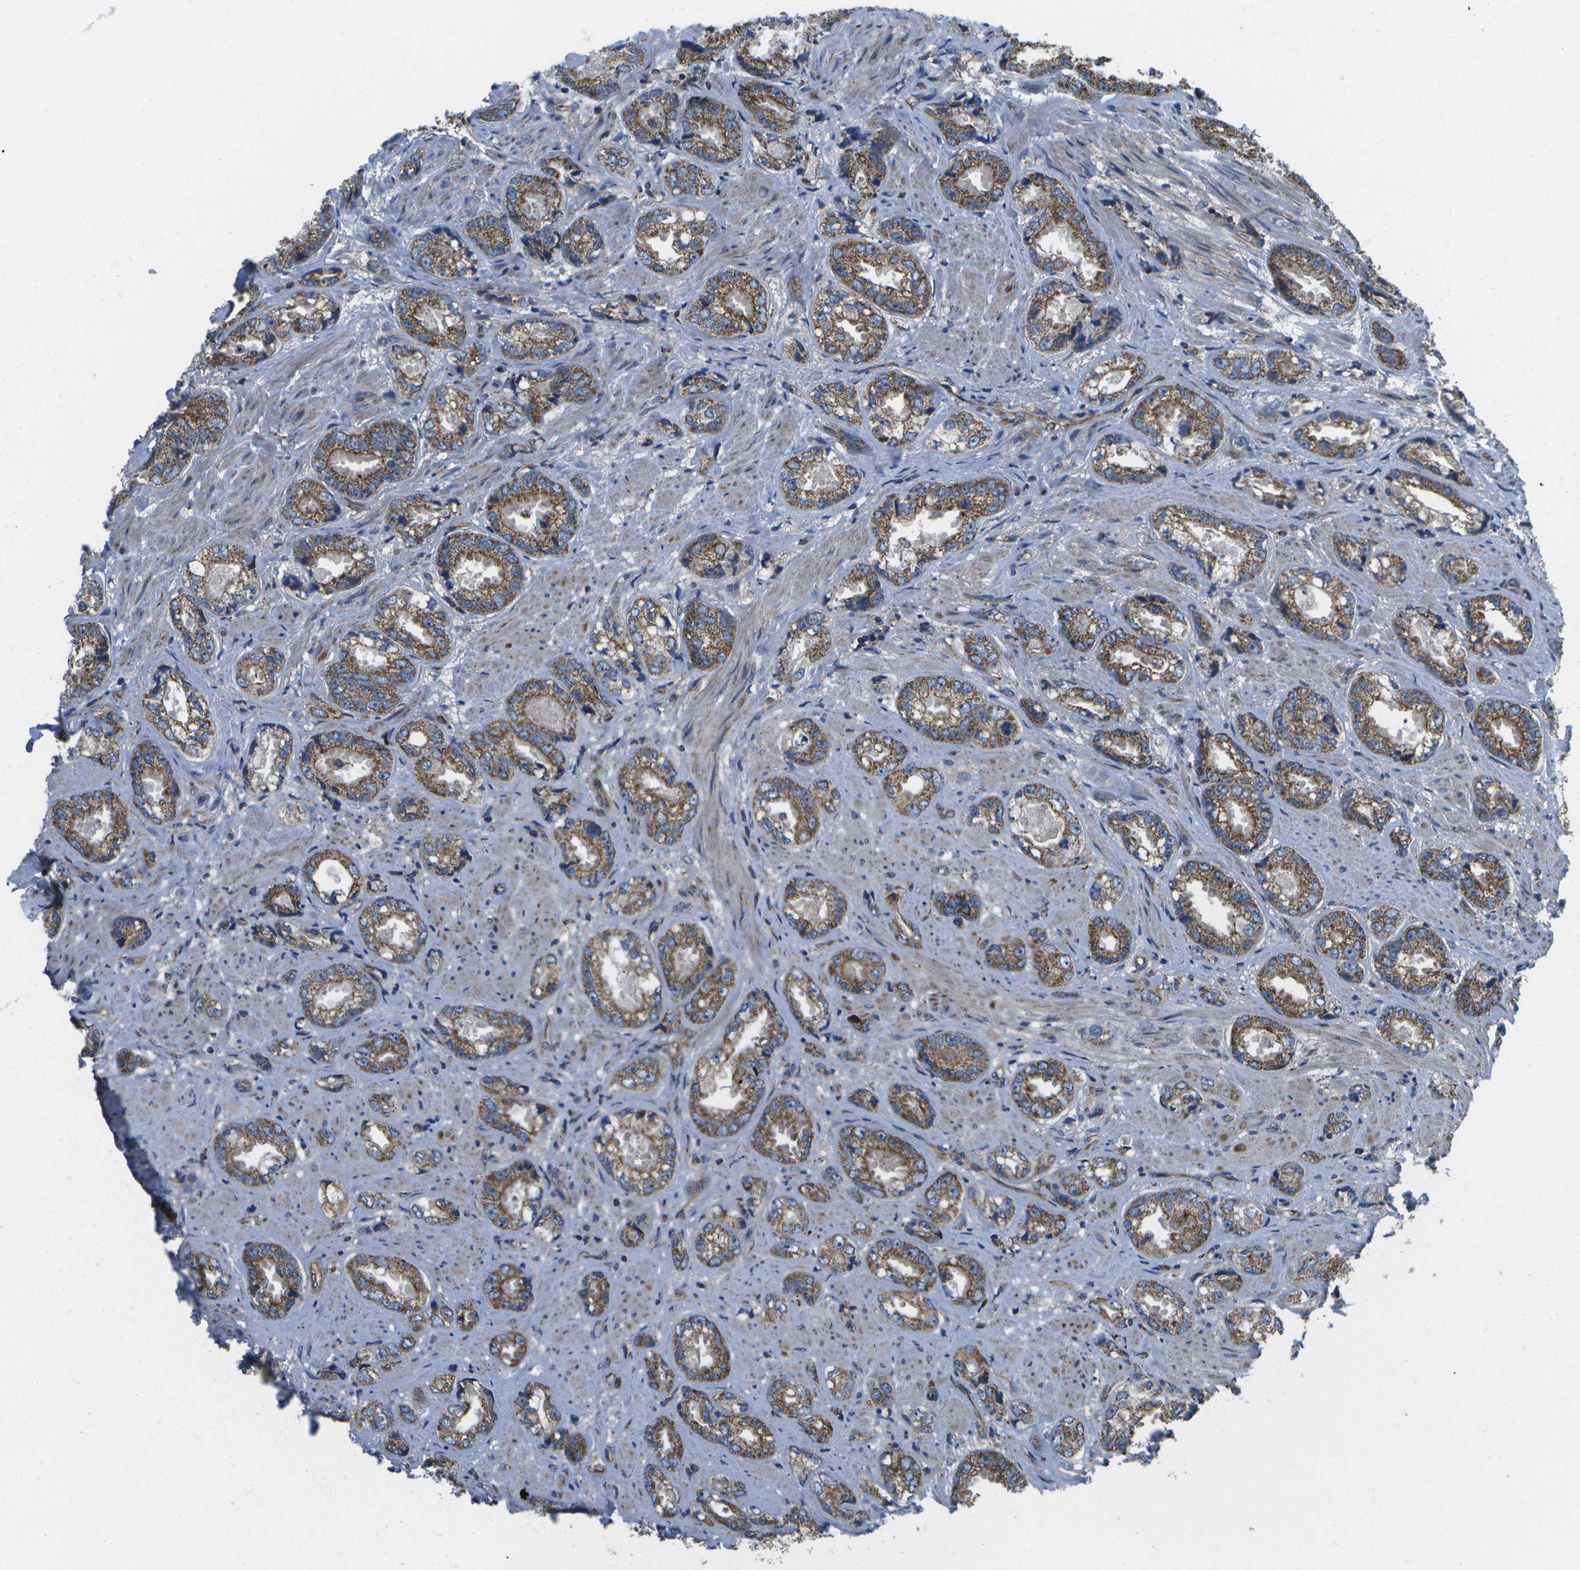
{"staining": {"intensity": "moderate", "quantity": ">75%", "location": "cytoplasmic/membranous"}, "tissue": "prostate cancer", "cell_type": "Tumor cells", "image_type": "cancer", "snomed": [{"axis": "morphology", "description": "Adenocarcinoma, High grade"}, {"axis": "topography", "description": "Prostate"}], "caption": "Protein expression analysis of human adenocarcinoma (high-grade) (prostate) reveals moderate cytoplasmic/membranous expression in approximately >75% of tumor cells. (DAB (3,3'-diaminobenzidine) = brown stain, brightfield microscopy at high magnification).", "gene": "MVK", "patient": {"sex": "male", "age": 61}}